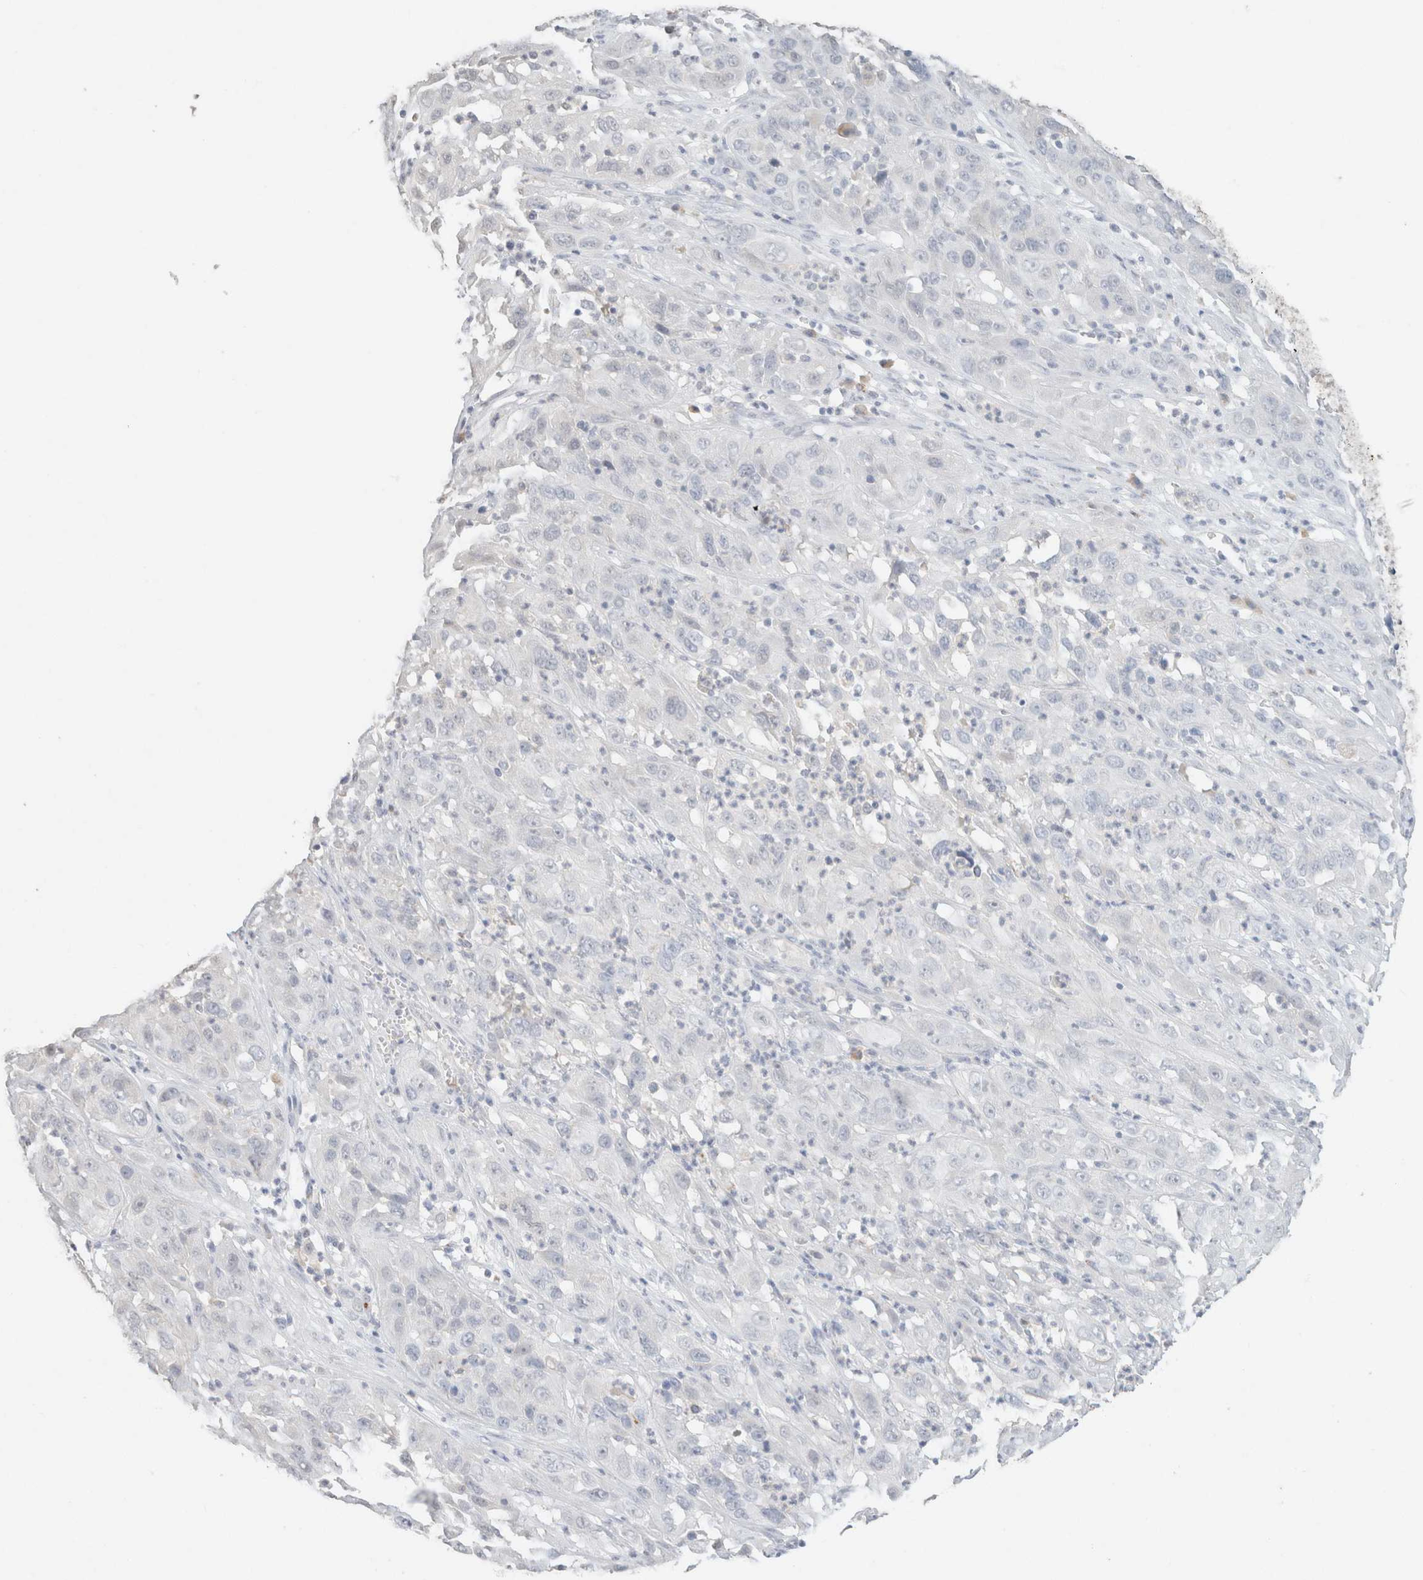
{"staining": {"intensity": "negative", "quantity": "none", "location": "none"}, "tissue": "cervical cancer", "cell_type": "Tumor cells", "image_type": "cancer", "snomed": [{"axis": "morphology", "description": "Squamous cell carcinoma, NOS"}, {"axis": "topography", "description": "Cervix"}], "caption": "Immunohistochemistry (IHC) image of cervical cancer stained for a protein (brown), which shows no positivity in tumor cells.", "gene": "CPA1", "patient": {"sex": "female", "age": 32}}